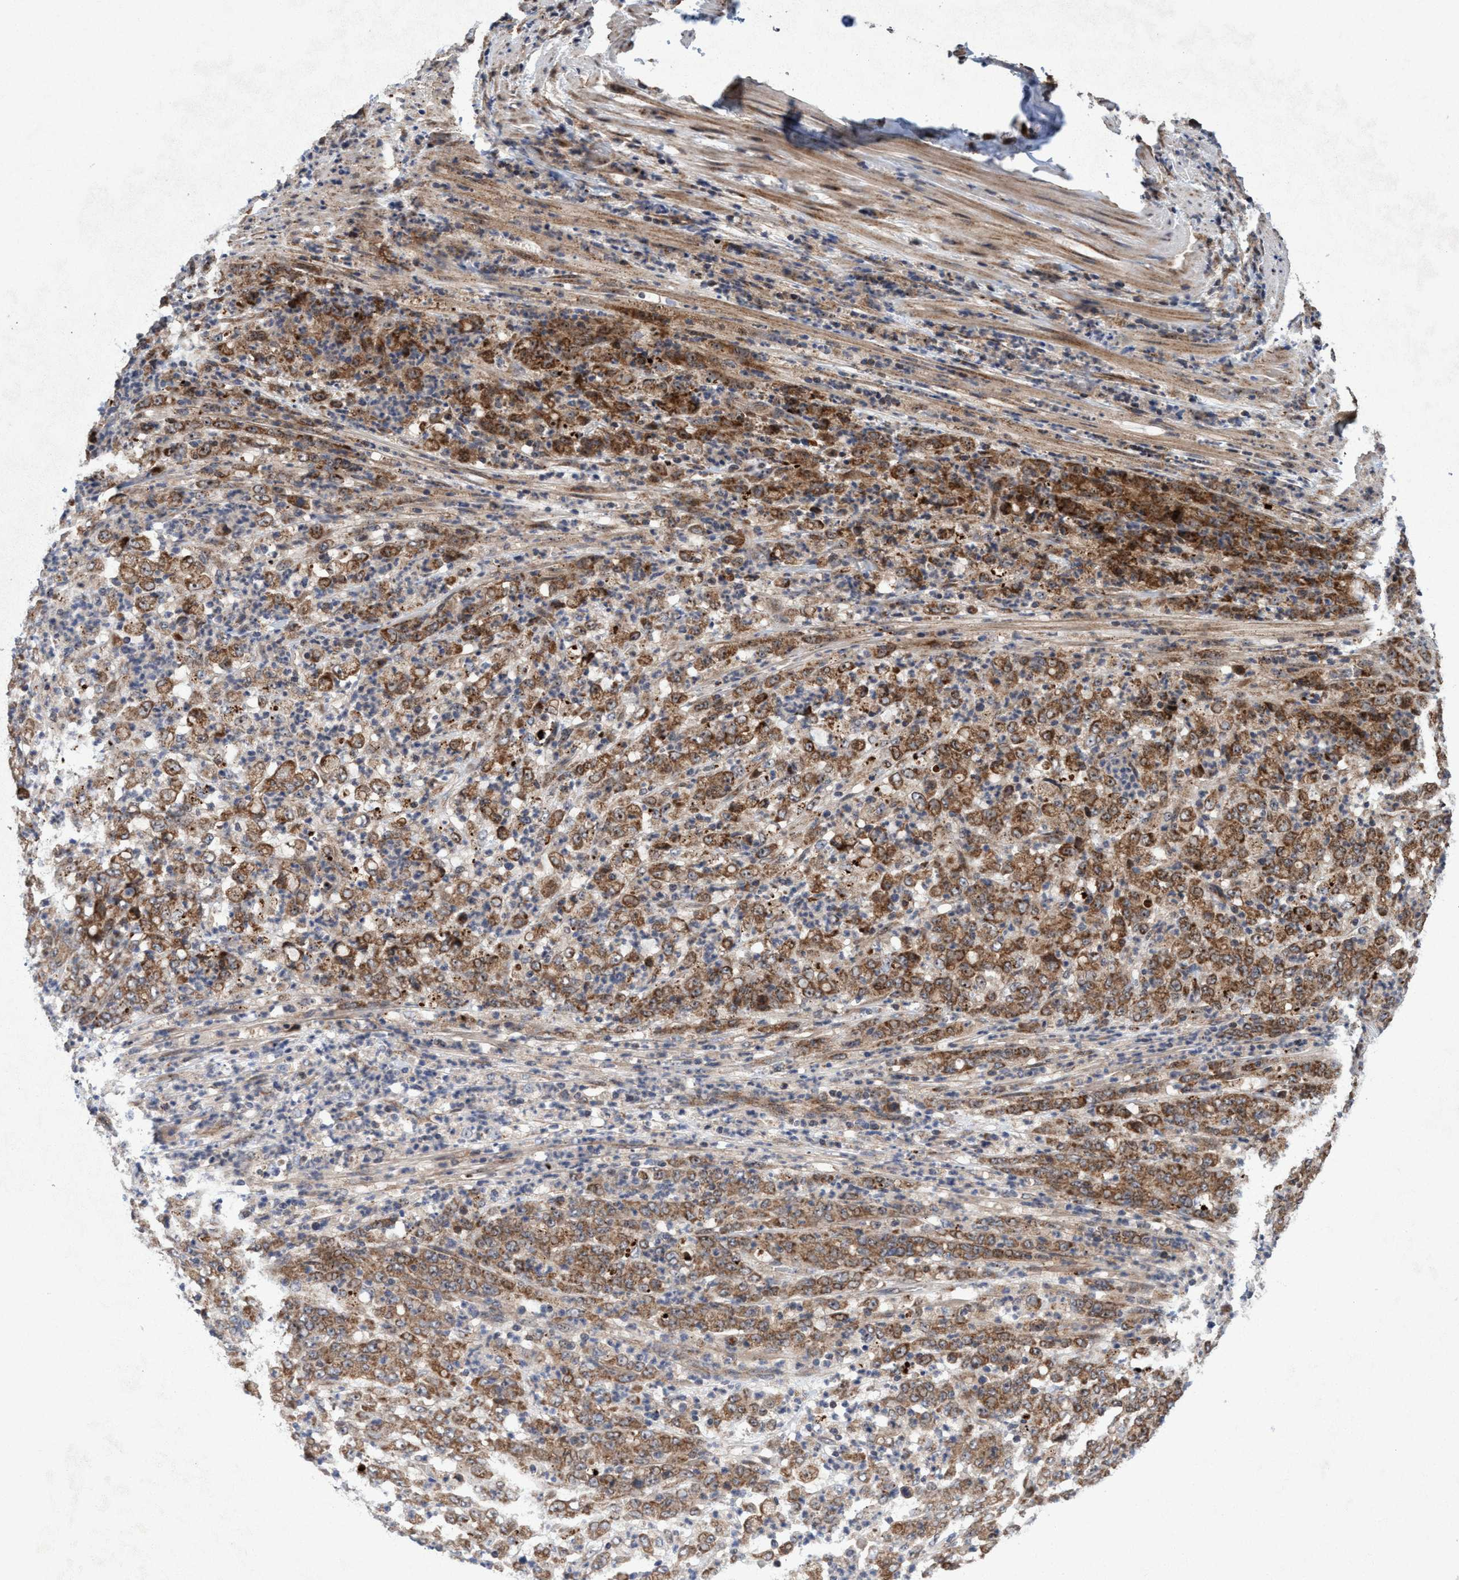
{"staining": {"intensity": "moderate", "quantity": ">75%", "location": "cytoplasmic/membranous,nuclear"}, "tissue": "stomach cancer", "cell_type": "Tumor cells", "image_type": "cancer", "snomed": [{"axis": "morphology", "description": "Adenocarcinoma, NOS"}, {"axis": "topography", "description": "Stomach, lower"}], "caption": "Protein staining shows moderate cytoplasmic/membranous and nuclear expression in about >75% of tumor cells in stomach cancer (adenocarcinoma).", "gene": "P2RY14", "patient": {"sex": "female", "age": 71}}